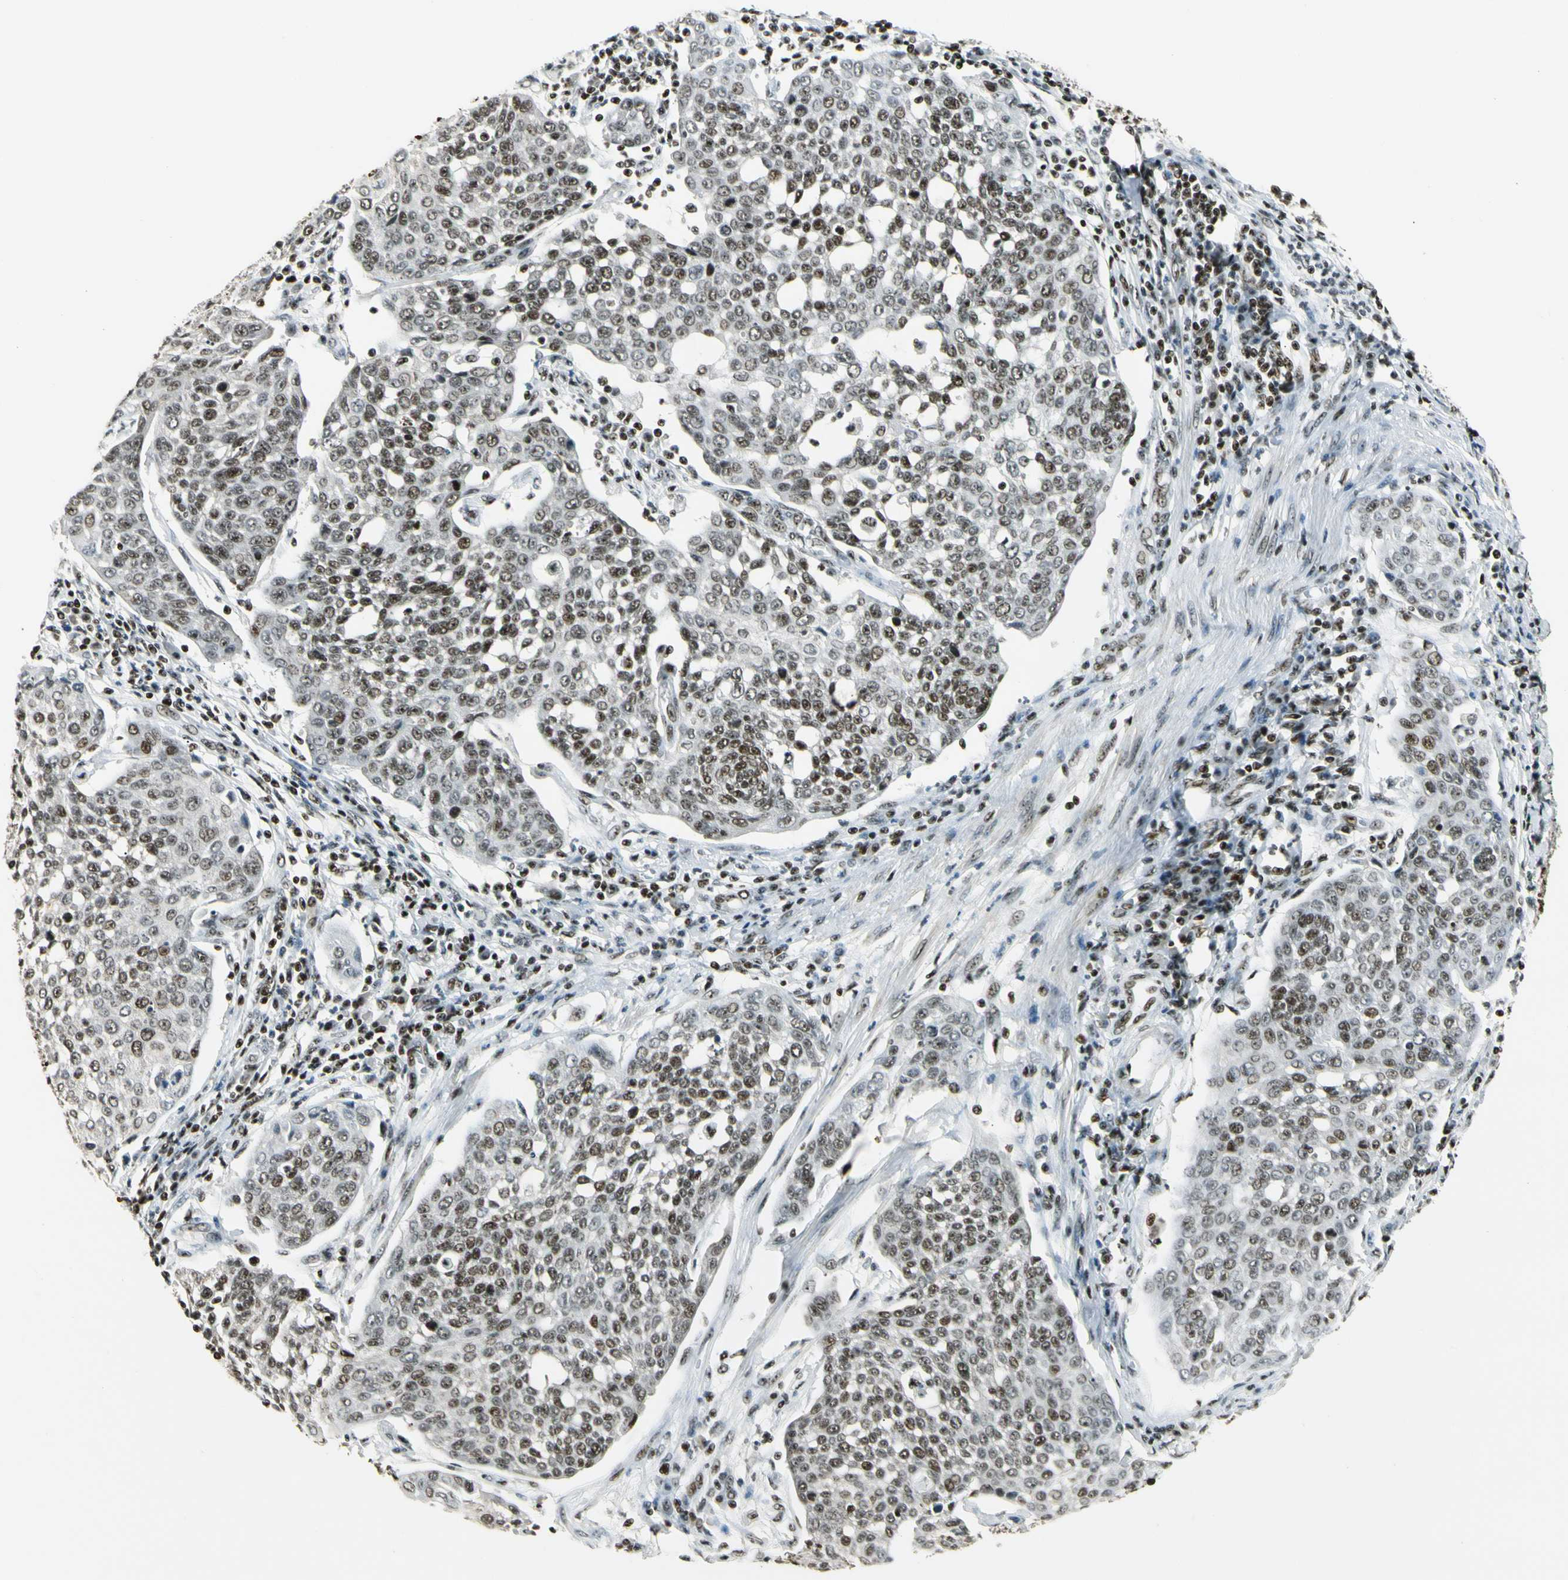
{"staining": {"intensity": "strong", "quantity": ">75%", "location": "nuclear"}, "tissue": "cervical cancer", "cell_type": "Tumor cells", "image_type": "cancer", "snomed": [{"axis": "morphology", "description": "Squamous cell carcinoma, NOS"}, {"axis": "topography", "description": "Cervix"}], "caption": "Cervical cancer stained with a brown dye exhibits strong nuclear positive staining in about >75% of tumor cells.", "gene": "UBTF", "patient": {"sex": "female", "age": 34}}